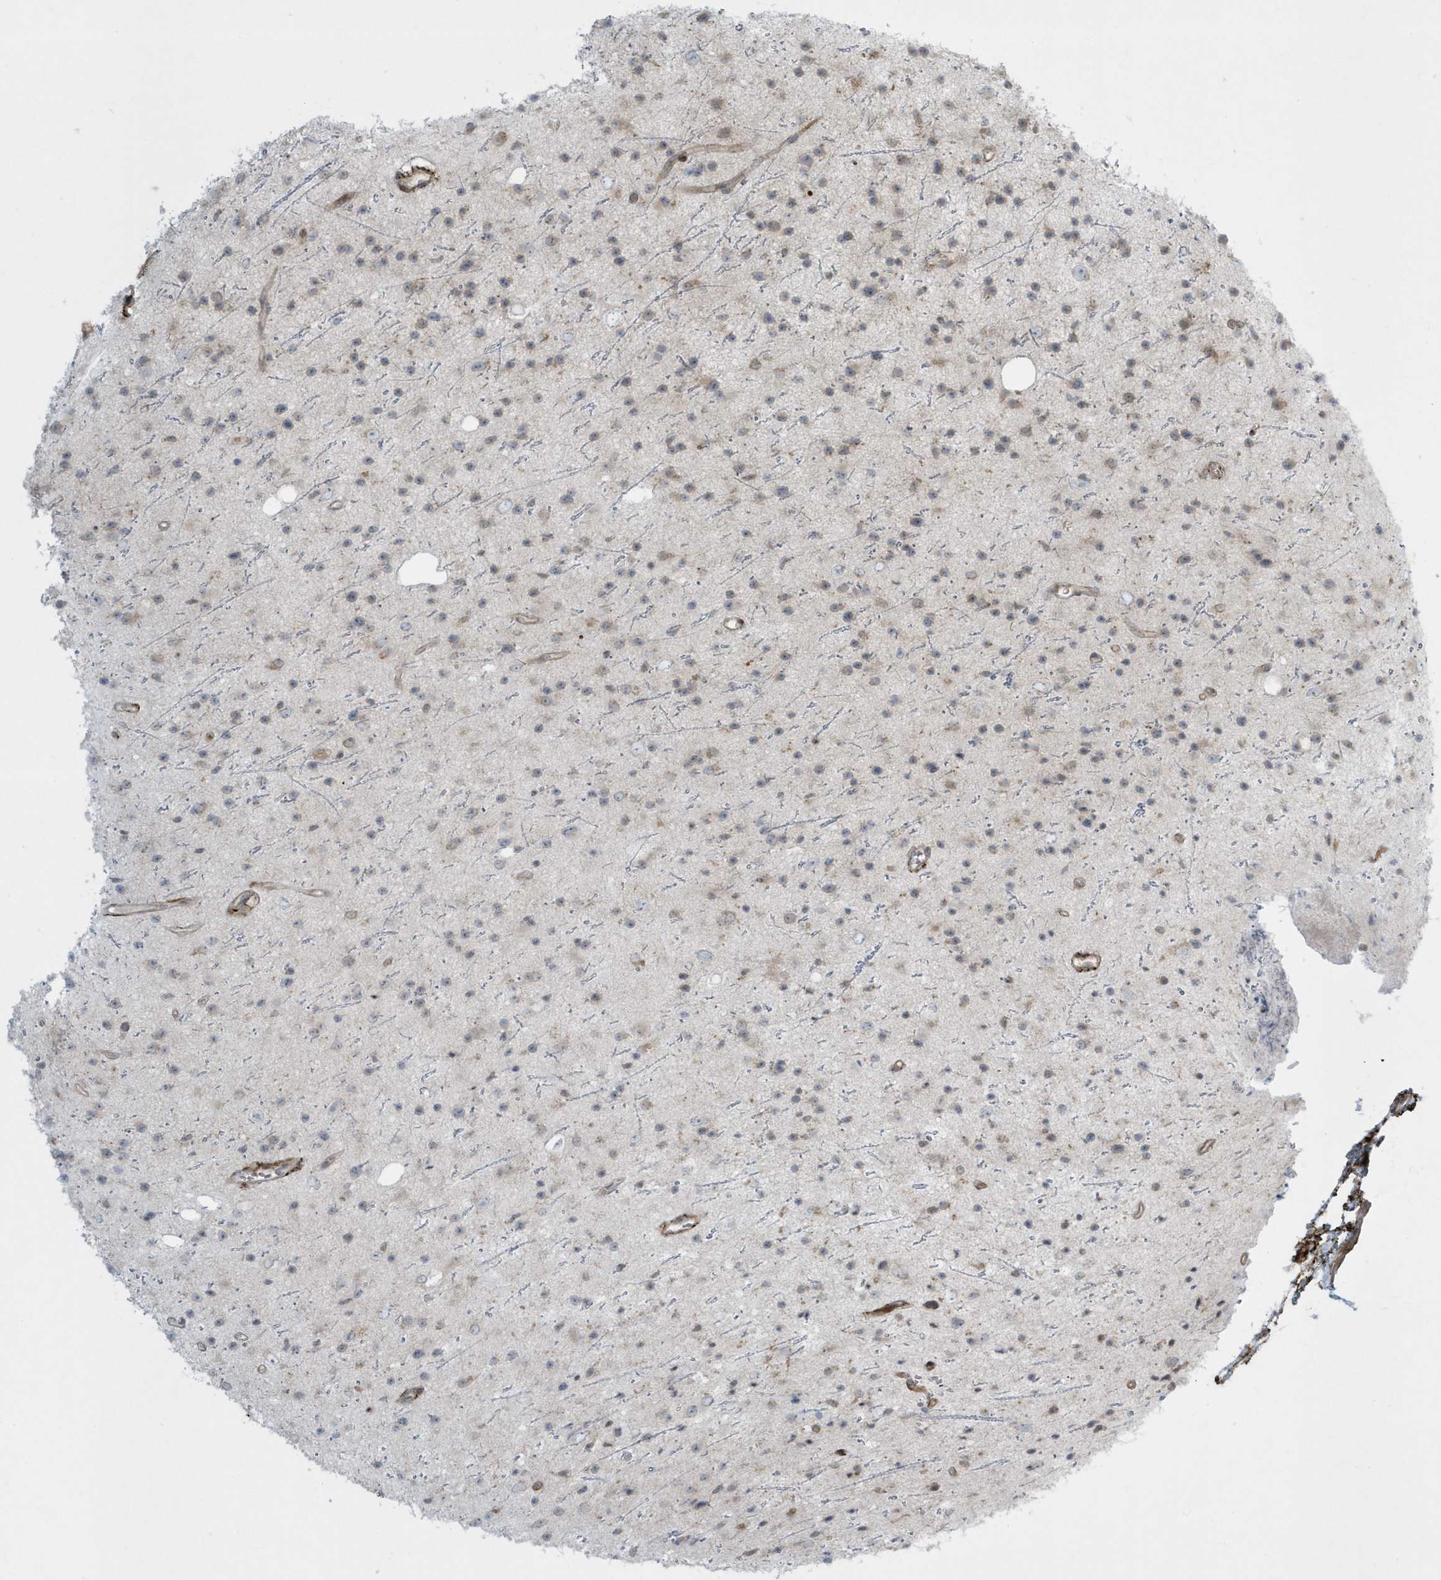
{"staining": {"intensity": "weak", "quantity": "<25%", "location": "cytoplasmic/membranous"}, "tissue": "glioma", "cell_type": "Tumor cells", "image_type": "cancer", "snomed": [{"axis": "morphology", "description": "Glioma, malignant, Low grade"}, {"axis": "topography", "description": "Cerebral cortex"}], "caption": "Glioma was stained to show a protein in brown. There is no significant positivity in tumor cells. The staining is performed using DAB brown chromogen with nuclei counter-stained in using hematoxylin.", "gene": "MASP2", "patient": {"sex": "female", "age": 39}}